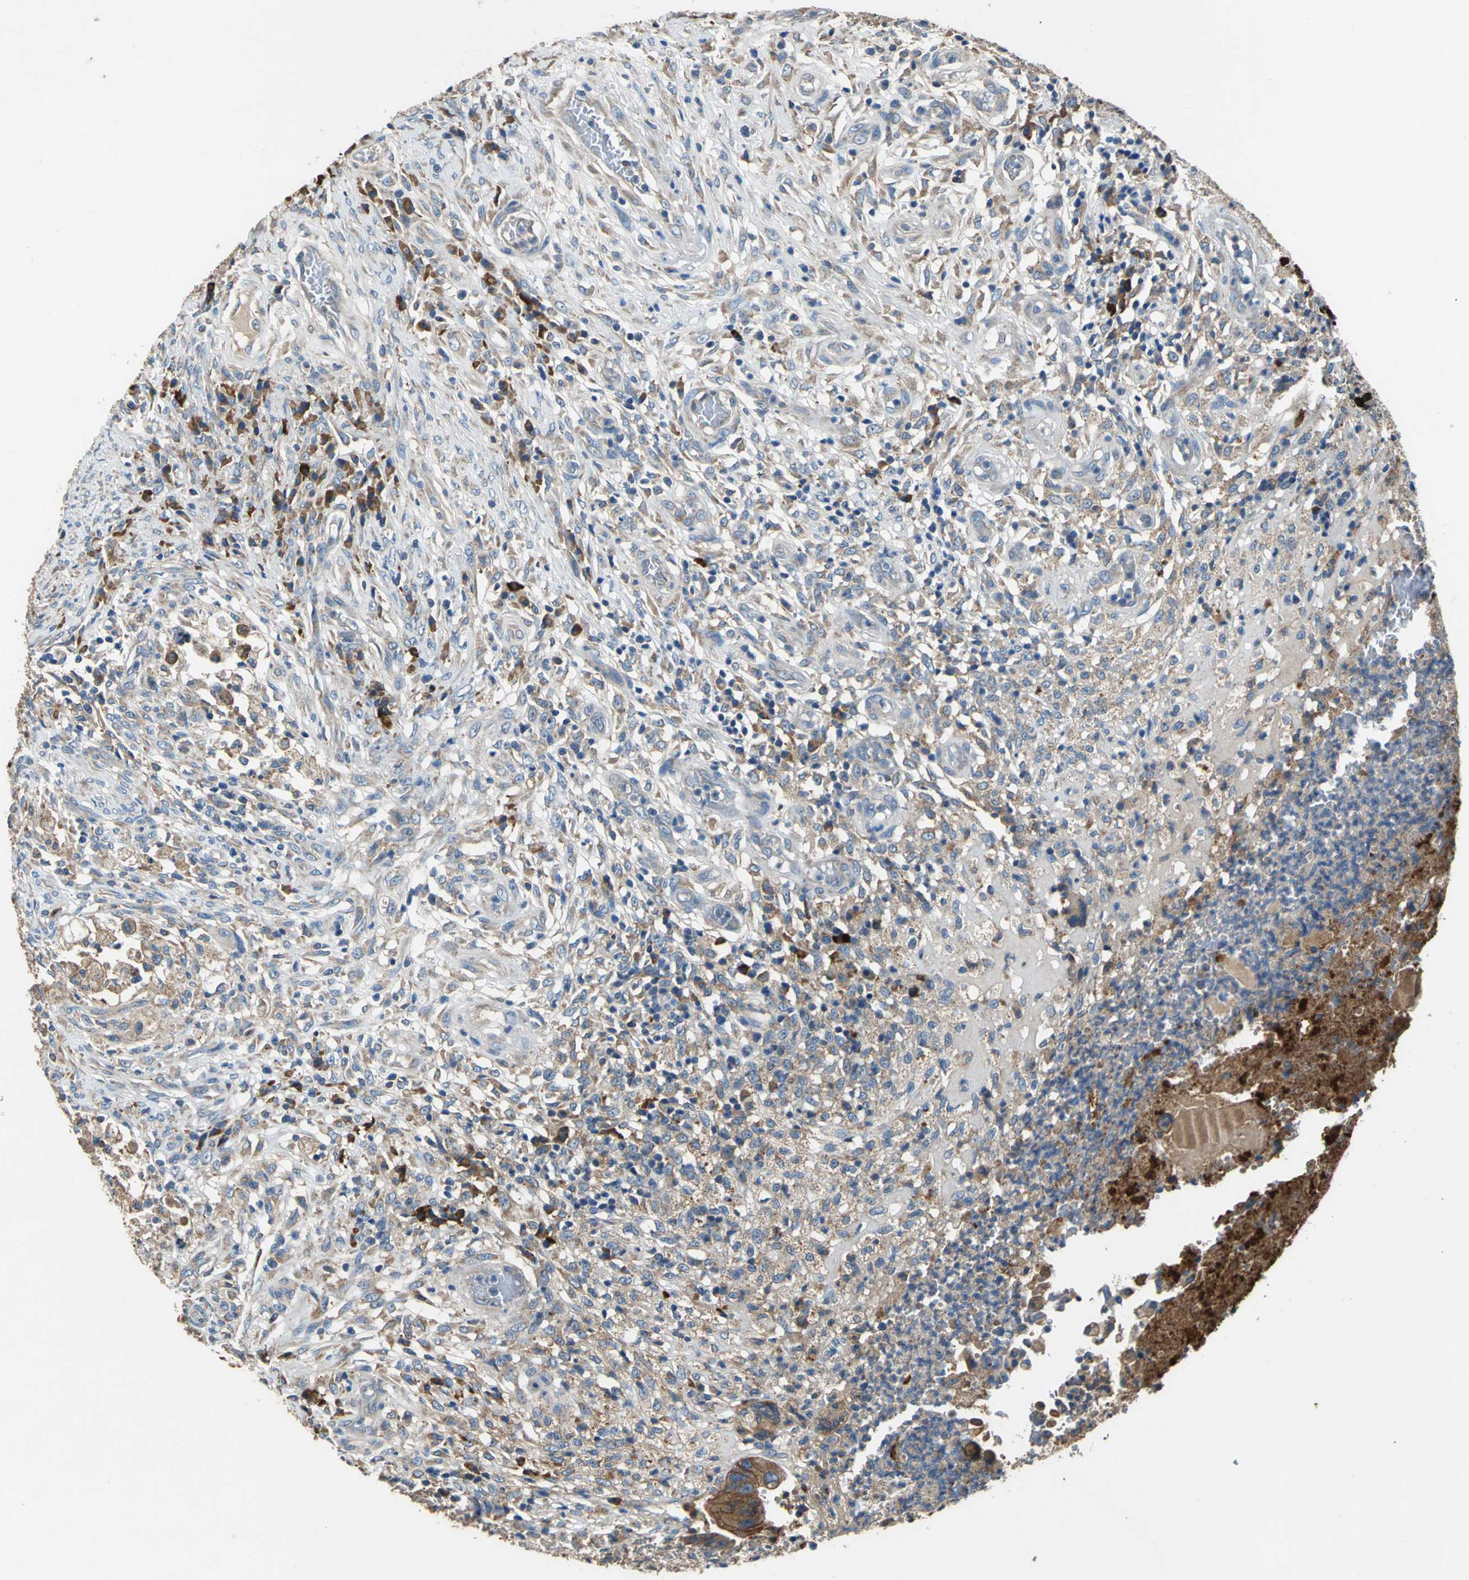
{"staining": {"intensity": "moderate", "quantity": ">75%", "location": "cytoplasmic/membranous"}, "tissue": "colorectal cancer", "cell_type": "Tumor cells", "image_type": "cancer", "snomed": [{"axis": "morphology", "description": "Adenocarcinoma, NOS"}, {"axis": "topography", "description": "Rectum"}], "caption": "Tumor cells reveal medium levels of moderate cytoplasmic/membranous staining in about >75% of cells in colorectal cancer (adenocarcinoma). The protein of interest is stained brown, and the nuclei are stained in blue (DAB IHC with brightfield microscopy, high magnification).", "gene": "HEPH", "patient": {"sex": "female", "age": 71}}